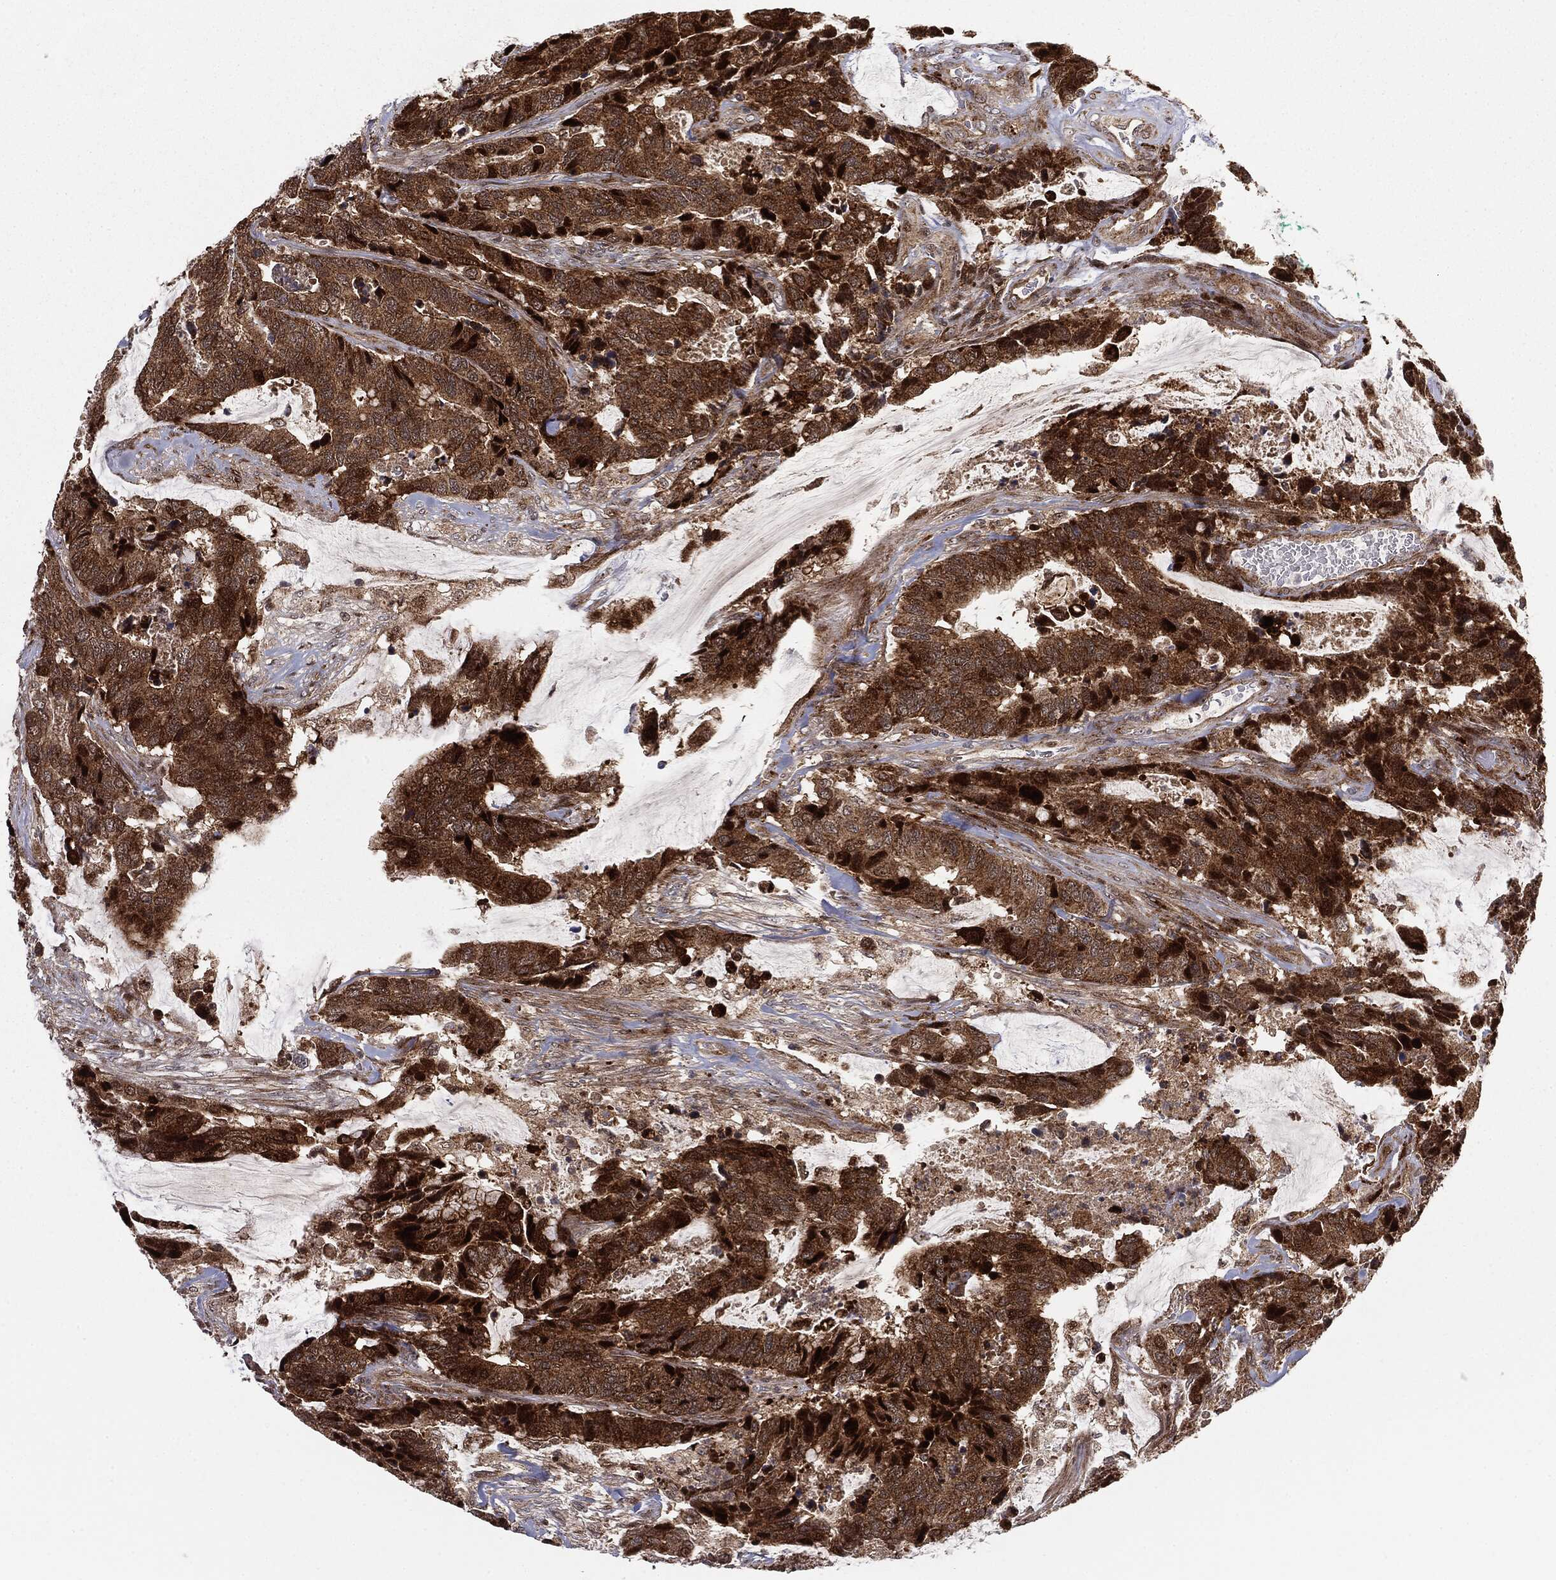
{"staining": {"intensity": "strong", "quantity": ">75%", "location": "cytoplasmic/membranous"}, "tissue": "colorectal cancer", "cell_type": "Tumor cells", "image_type": "cancer", "snomed": [{"axis": "morphology", "description": "Adenocarcinoma, NOS"}, {"axis": "topography", "description": "Rectum"}], "caption": "Adenocarcinoma (colorectal) stained with immunohistochemistry (IHC) displays strong cytoplasmic/membranous staining in about >75% of tumor cells.", "gene": "PTEN", "patient": {"sex": "female", "age": 59}}